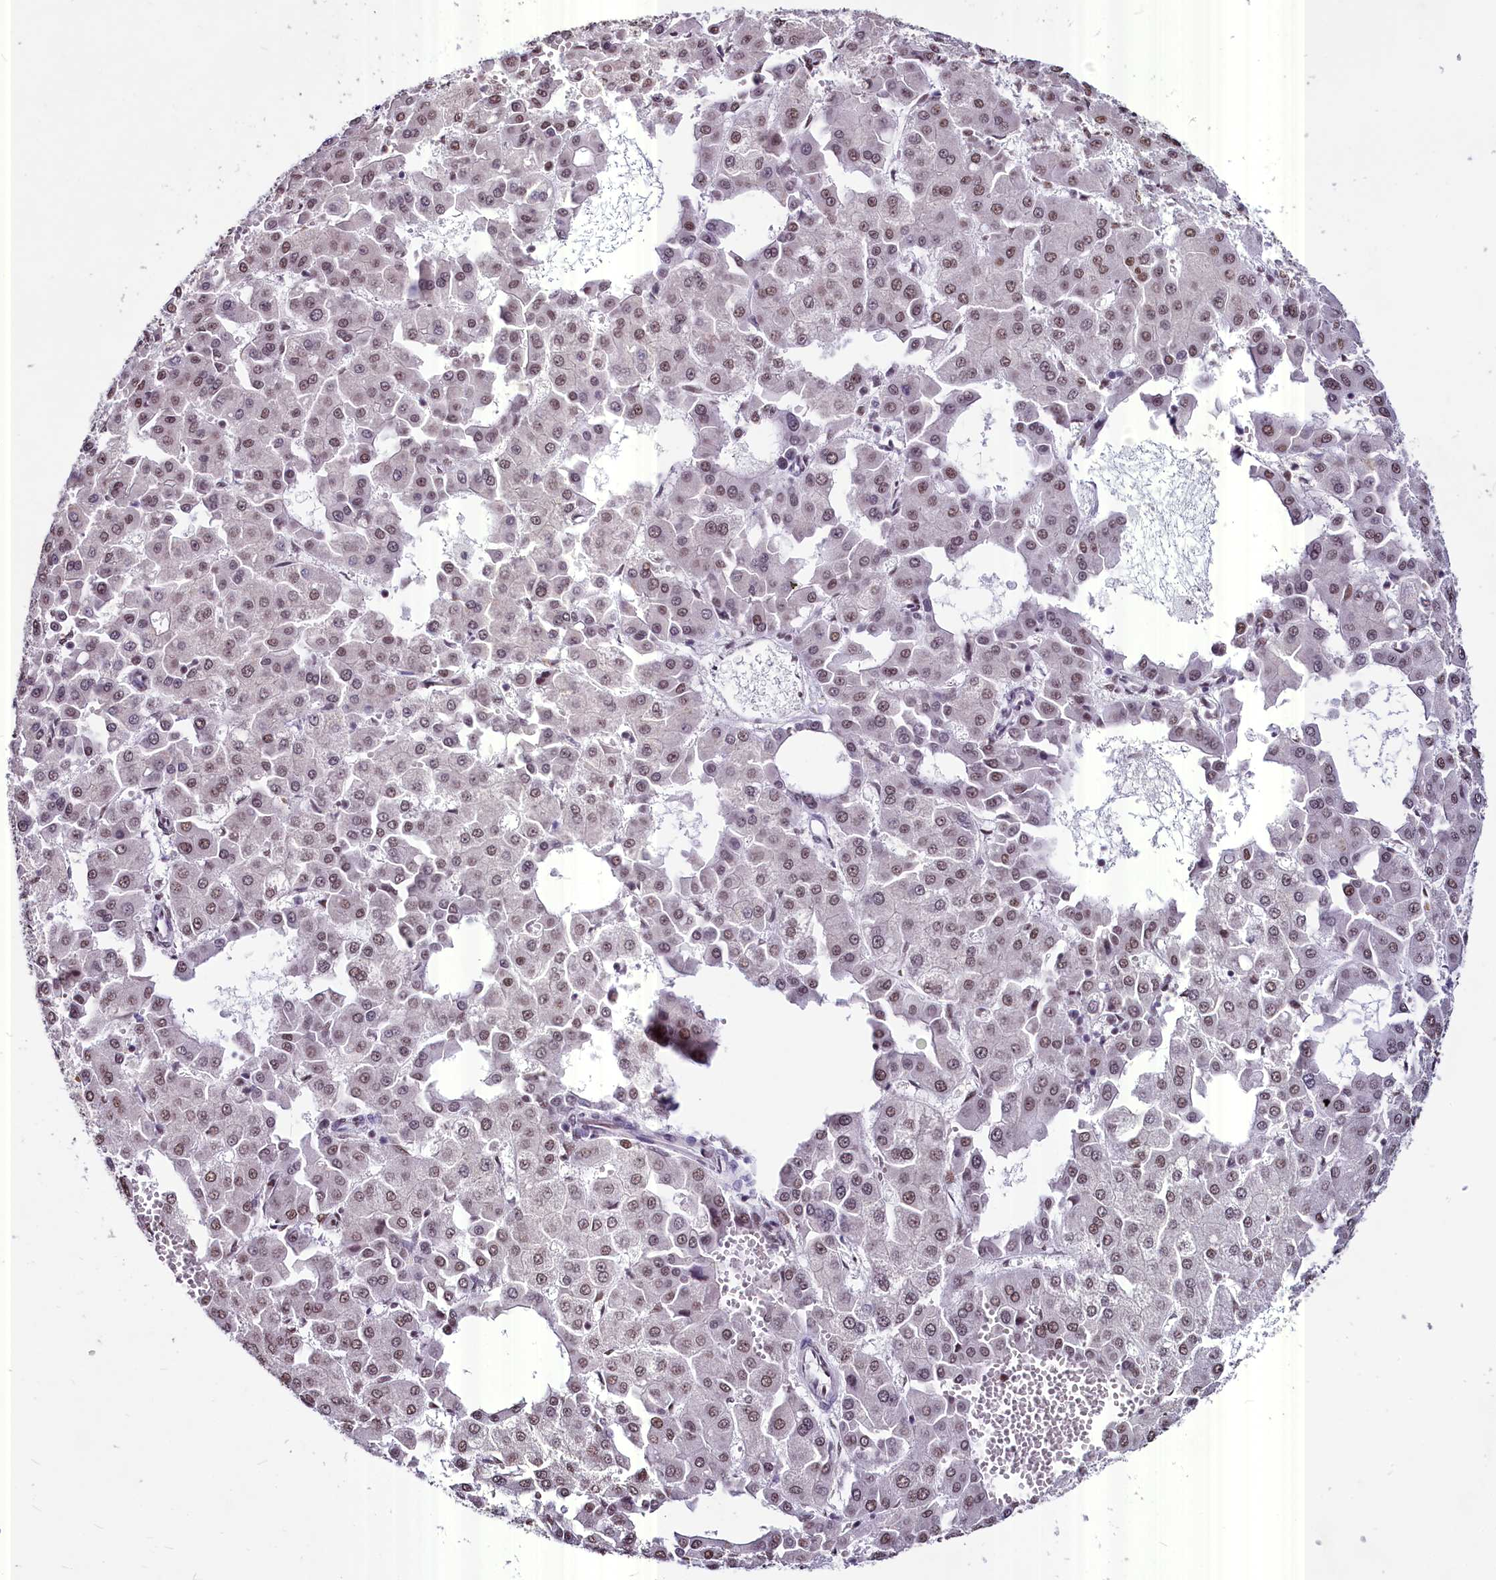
{"staining": {"intensity": "weak", "quantity": ">75%", "location": "nuclear"}, "tissue": "liver cancer", "cell_type": "Tumor cells", "image_type": "cancer", "snomed": [{"axis": "morphology", "description": "Carcinoma, Hepatocellular, NOS"}, {"axis": "topography", "description": "Liver"}], "caption": "DAB immunohistochemical staining of human liver cancer shows weak nuclear protein staining in about >75% of tumor cells. (brown staining indicates protein expression, while blue staining denotes nuclei).", "gene": "PARPBP", "patient": {"sex": "male", "age": 47}}